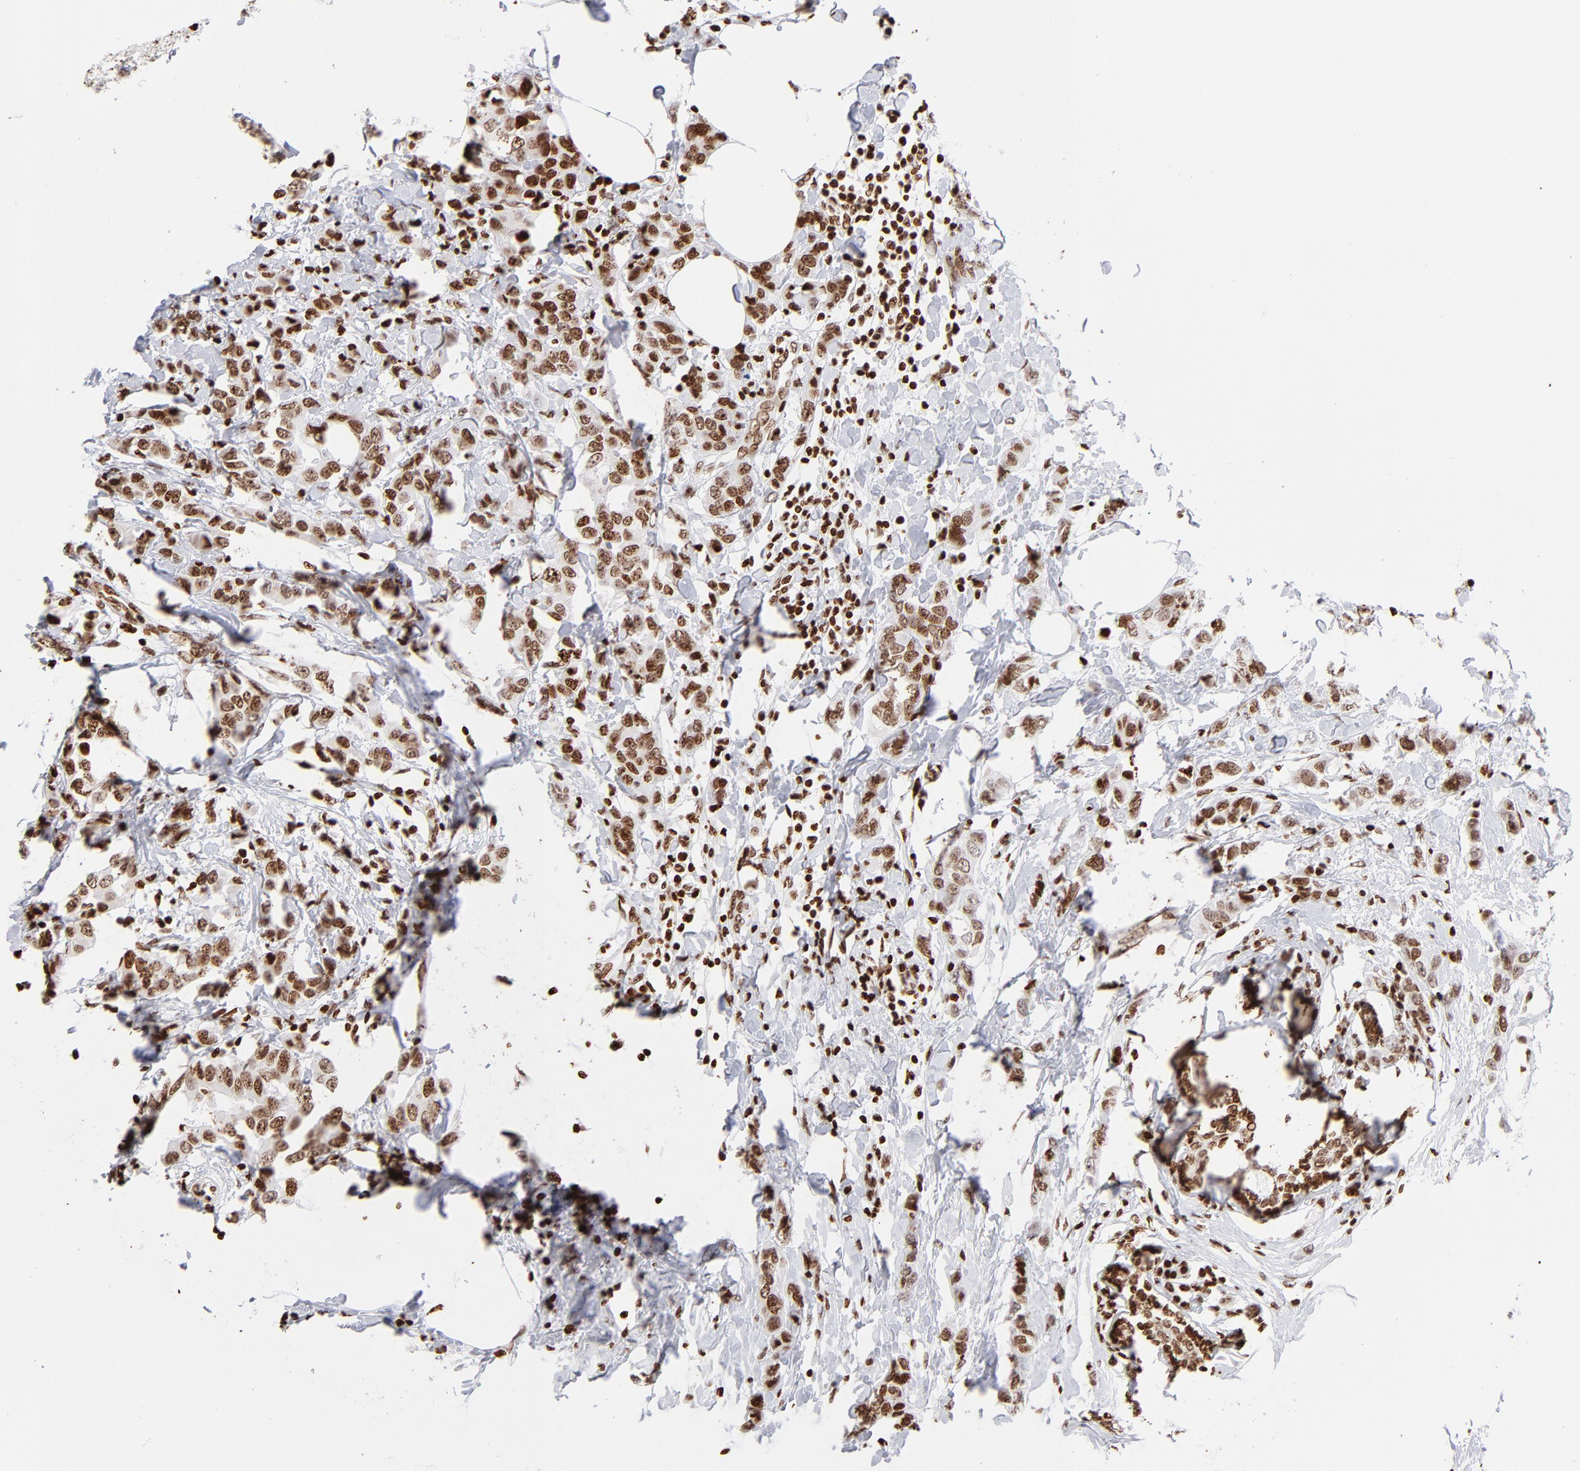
{"staining": {"intensity": "moderate", "quantity": ">75%", "location": "nuclear"}, "tissue": "breast cancer", "cell_type": "Tumor cells", "image_type": "cancer", "snomed": [{"axis": "morphology", "description": "Normal tissue, NOS"}, {"axis": "morphology", "description": "Duct carcinoma"}, {"axis": "topography", "description": "Breast"}], "caption": "IHC staining of breast intraductal carcinoma, which reveals medium levels of moderate nuclear staining in approximately >75% of tumor cells indicating moderate nuclear protein staining. The staining was performed using DAB (3,3'-diaminobenzidine) (brown) for protein detection and nuclei were counterstained in hematoxylin (blue).", "gene": "RTL4", "patient": {"sex": "female", "age": 50}}